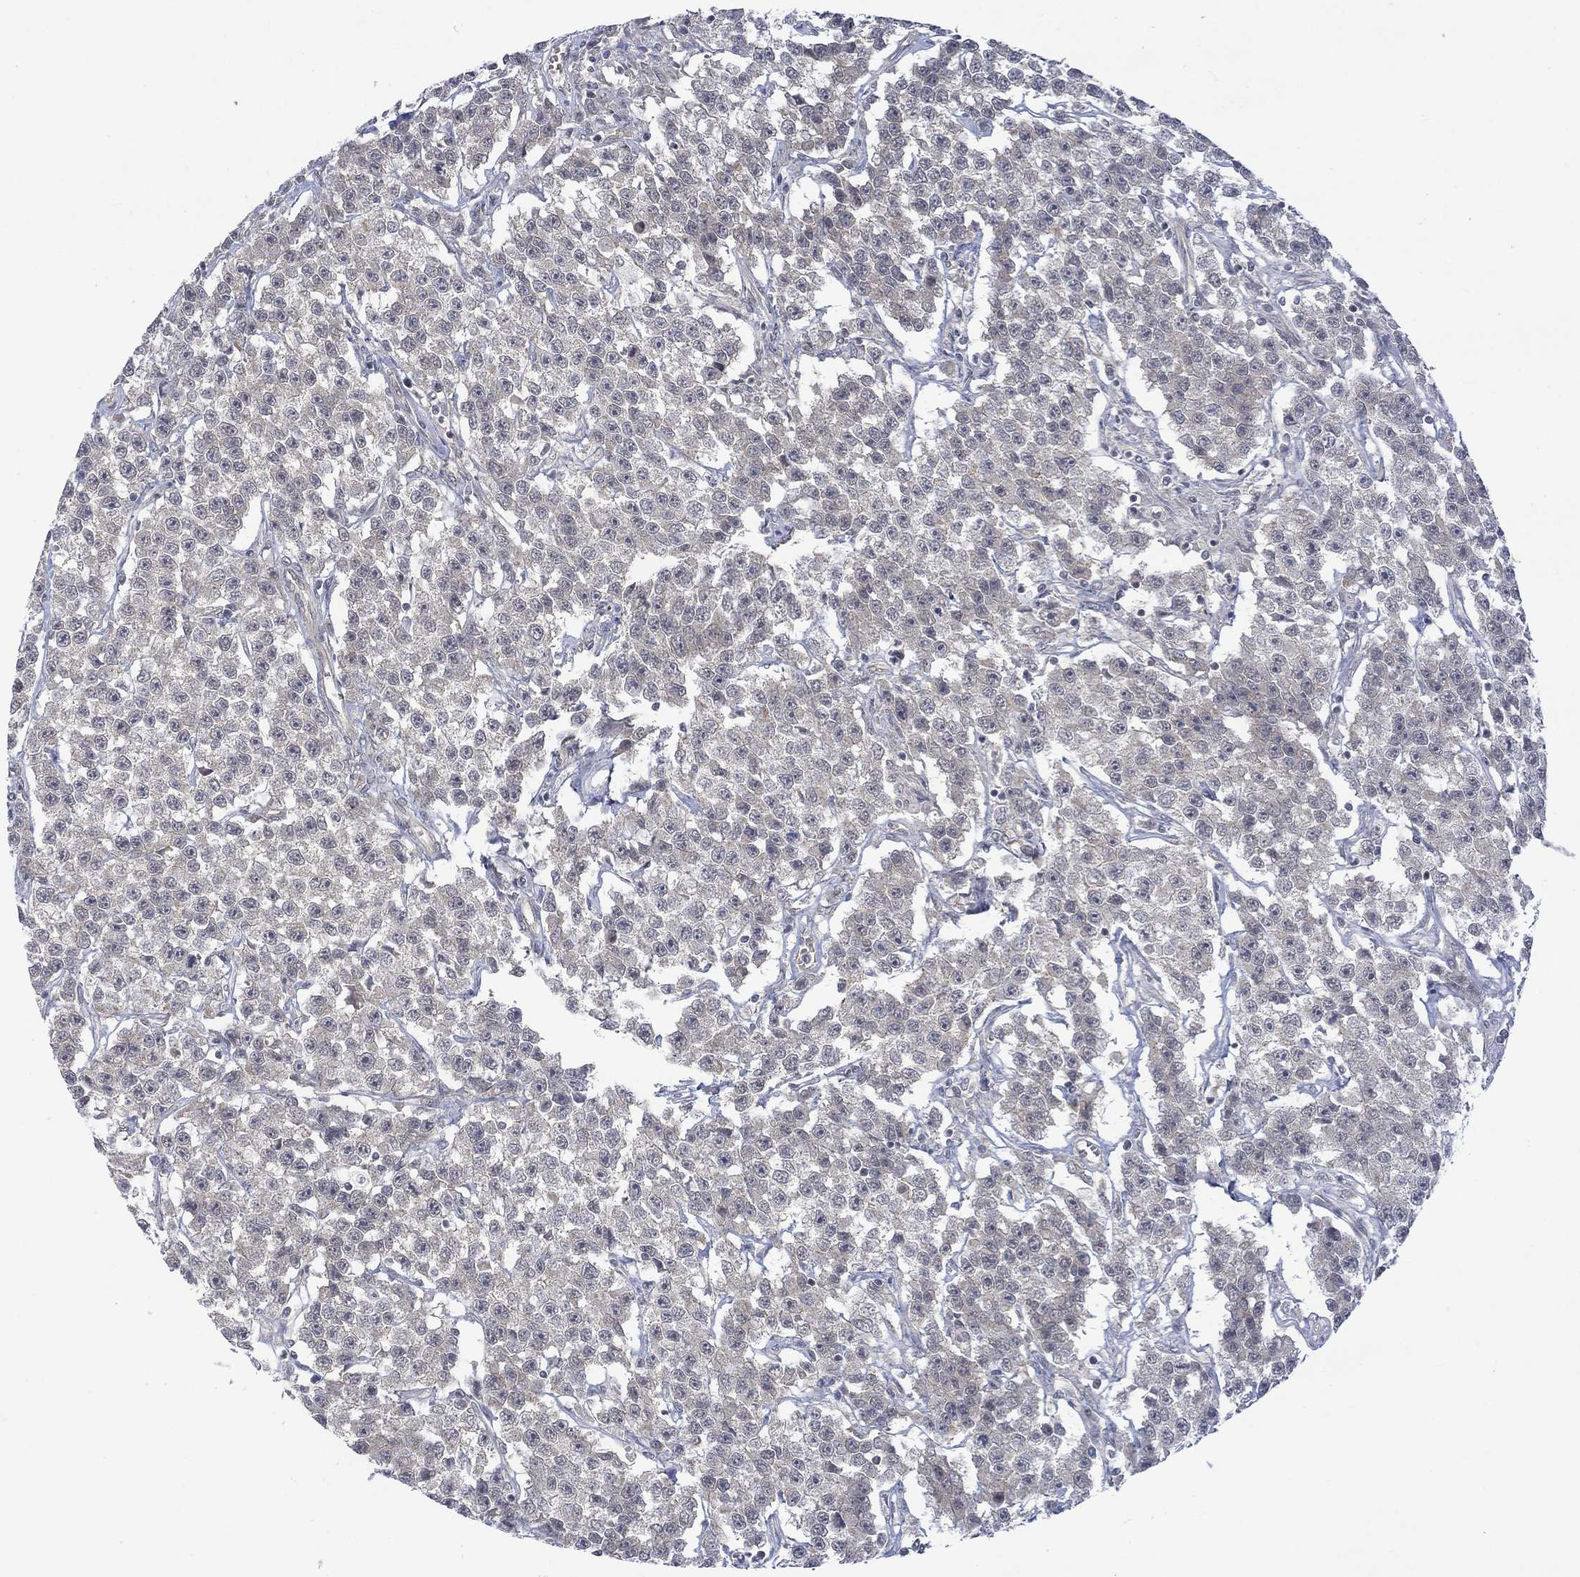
{"staining": {"intensity": "negative", "quantity": "none", "location": "none"}, "tissue": "testis cancer", "cell_type": "Tumor cells", "image_type": "cancer", "snomed": [{"axis": "morphology", "description": "Seminoma, NOS"}, {"axis": "topography", "description": "Testis"}], "caption": "Testis cancer (seminoma) was stained to show a protein in brown. There is no significant positivity in tumor cells.", "gene": "GRIN2D", "patient": {"sex": "male", "age": 59}}